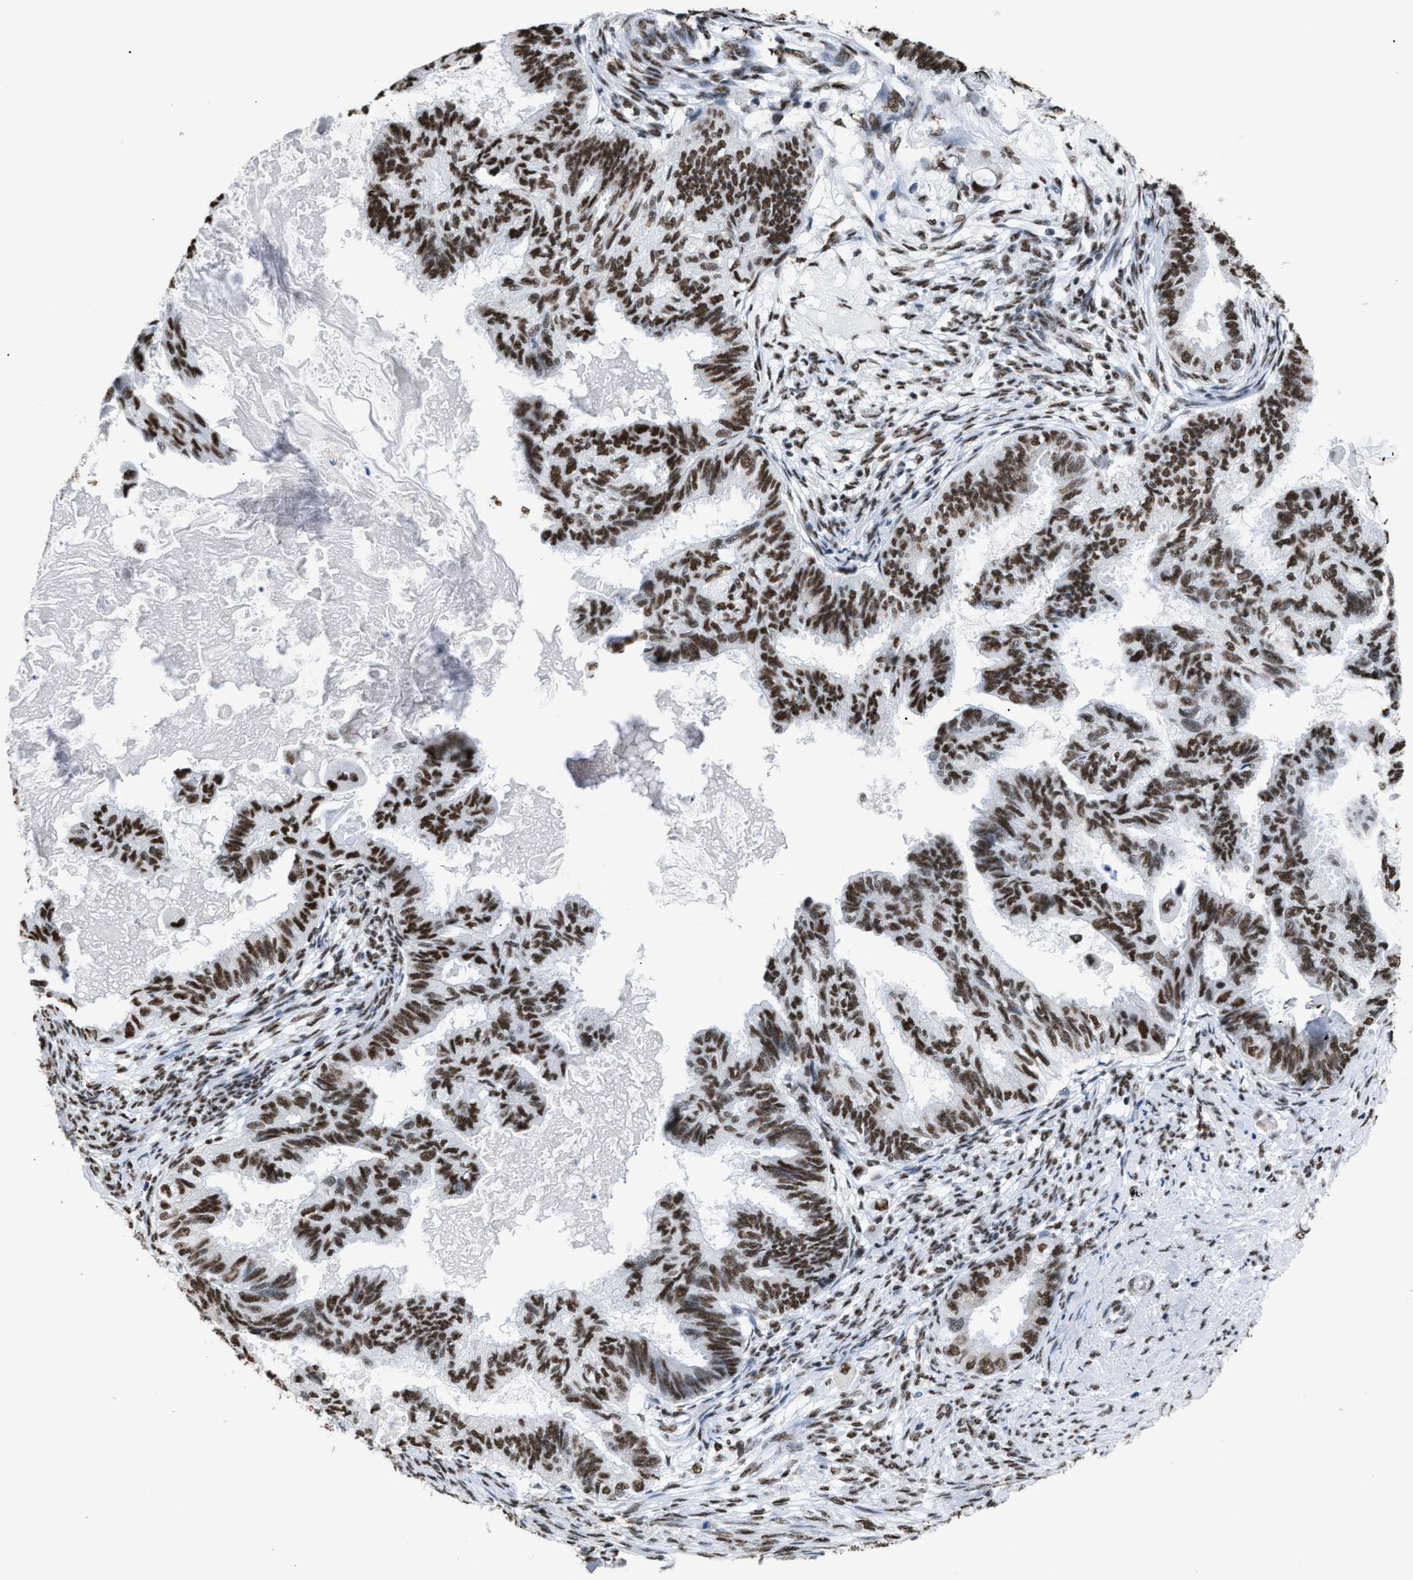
{"staining": {"intensity": "strong", "quantity": ">75%", "location": "nuclear"}, "tissue": "cervical cancer", "cell_type": "Tumor cells", "image_type": "cancer", "snomed": [{"axis": "morphology", "description": "Normal tissue, NOS"}, {"axis": "morphology", "description": "Adenocarcinoma, NOS"}, {"axis": "topography", "description": "Cervix"}, {"axis": "topography", "description": "Endometrium"}], "caption": "Immunohistochemical staining of cervical cancer demonstrates high levels of strong nuclear protein positivity in approximately >75% of tumor cells. (DAB (3,3'-diaminobenzidine) IHC, brown staining for protein, blue staining for nuclei).", "gene": "CCAR2", "patient": {"sex": "female", "age": 86}}